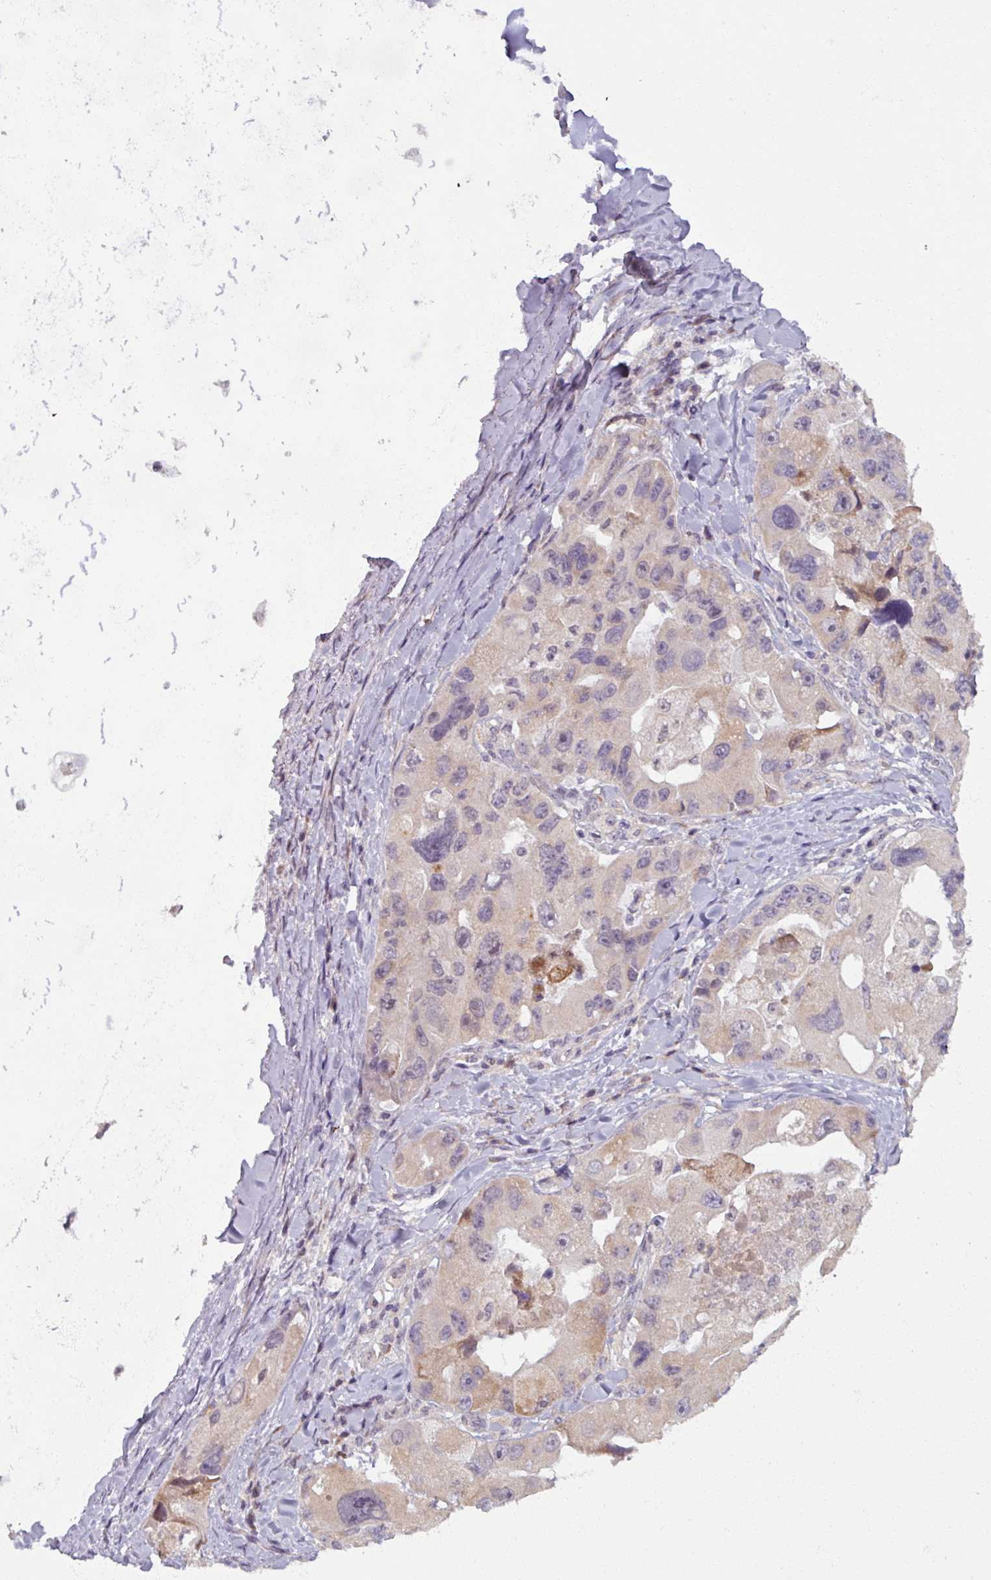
{"staining": {"intensity": "negative", "quantity": "none", "location": "none"}, "tissue": "lung cancer", "cell_type": "Tumor cells", "image_type": "cancer", "snomed": [{"axis": "morphology", "description": "Adenocarcinoma, NOS"}, {"axis": "topography", "description": "Lung"}], "caption": "The micrograph shows no staining of tumor cells in lung cancer.", "gene": "OGFOD3", "patient": {"sex": "female", "age": 54}}